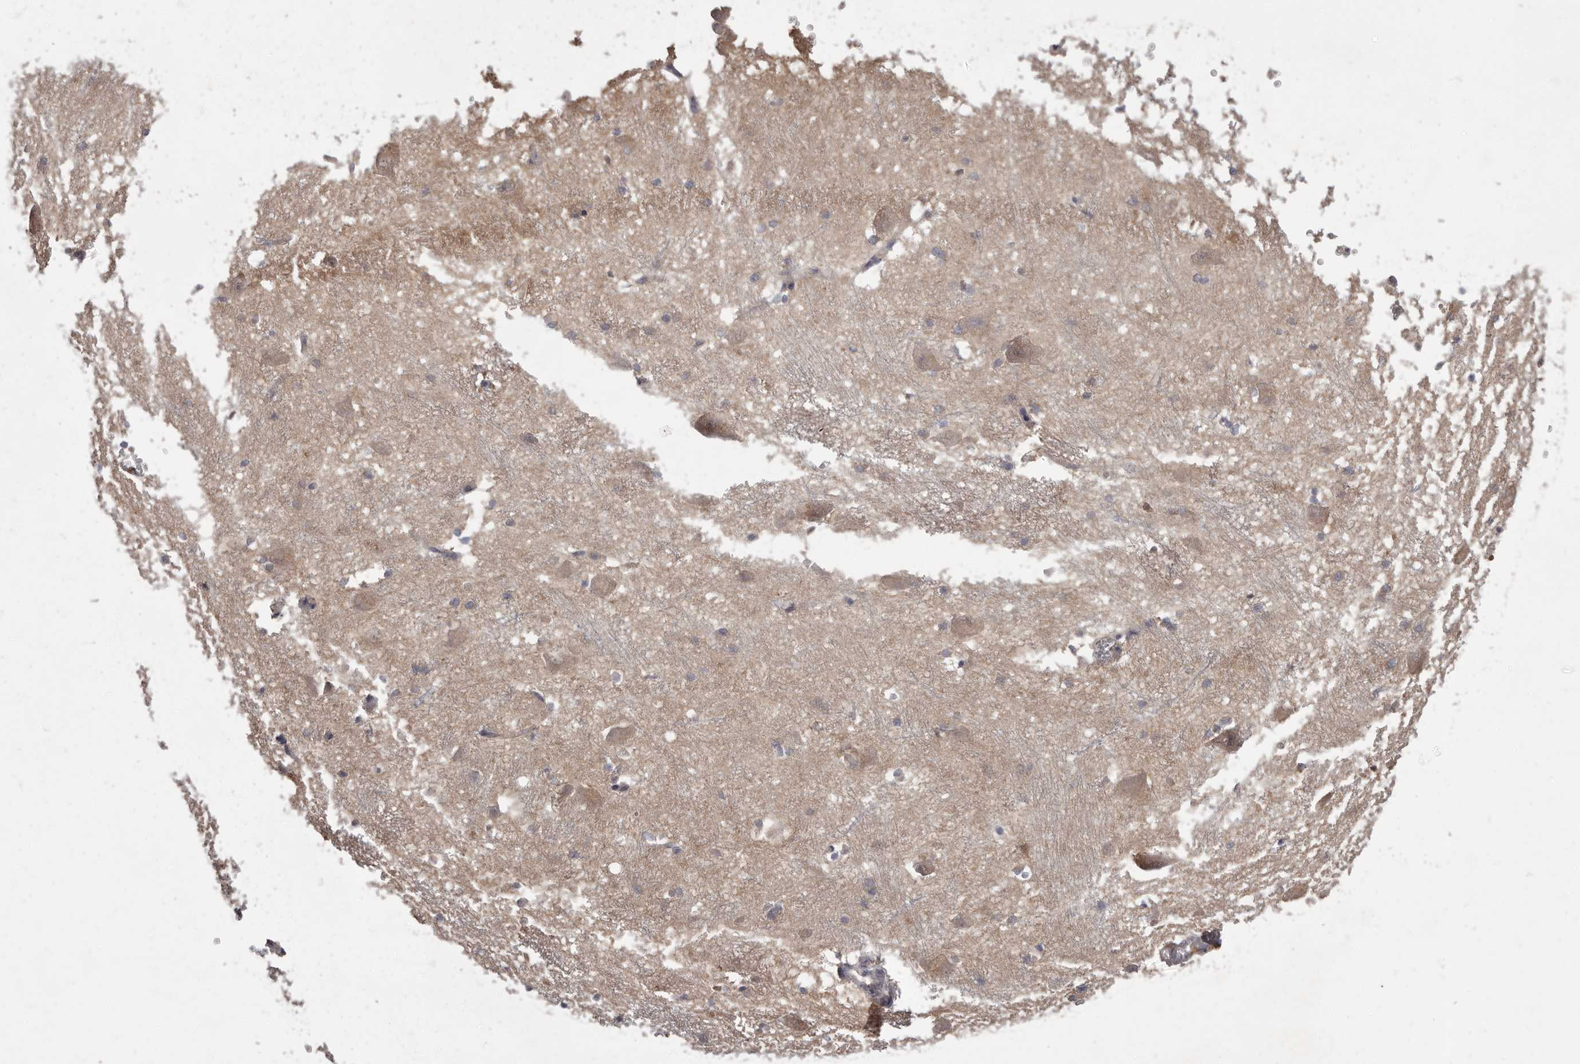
{"staining": {"intensity": "negative", "quantity": "none", "location": "none"}, "tissue": "caudate", "cell_type": "Glial cells", "image_type": "normal", "snomed": [{"axis": "morphology", "description": "Normal tissue, NOS"}, {"axis": "topography", "description": "Lateral ventricle wall"}], "caption": "The photomicrograph exhibits no staining of glial cells in unremarkable caudate. The staining is performed using DAB brown chromogen with nuclei counter-stained in using hematoxylin.", "gene": "APEH", "patient": {"sex": "male", "age": 37}}